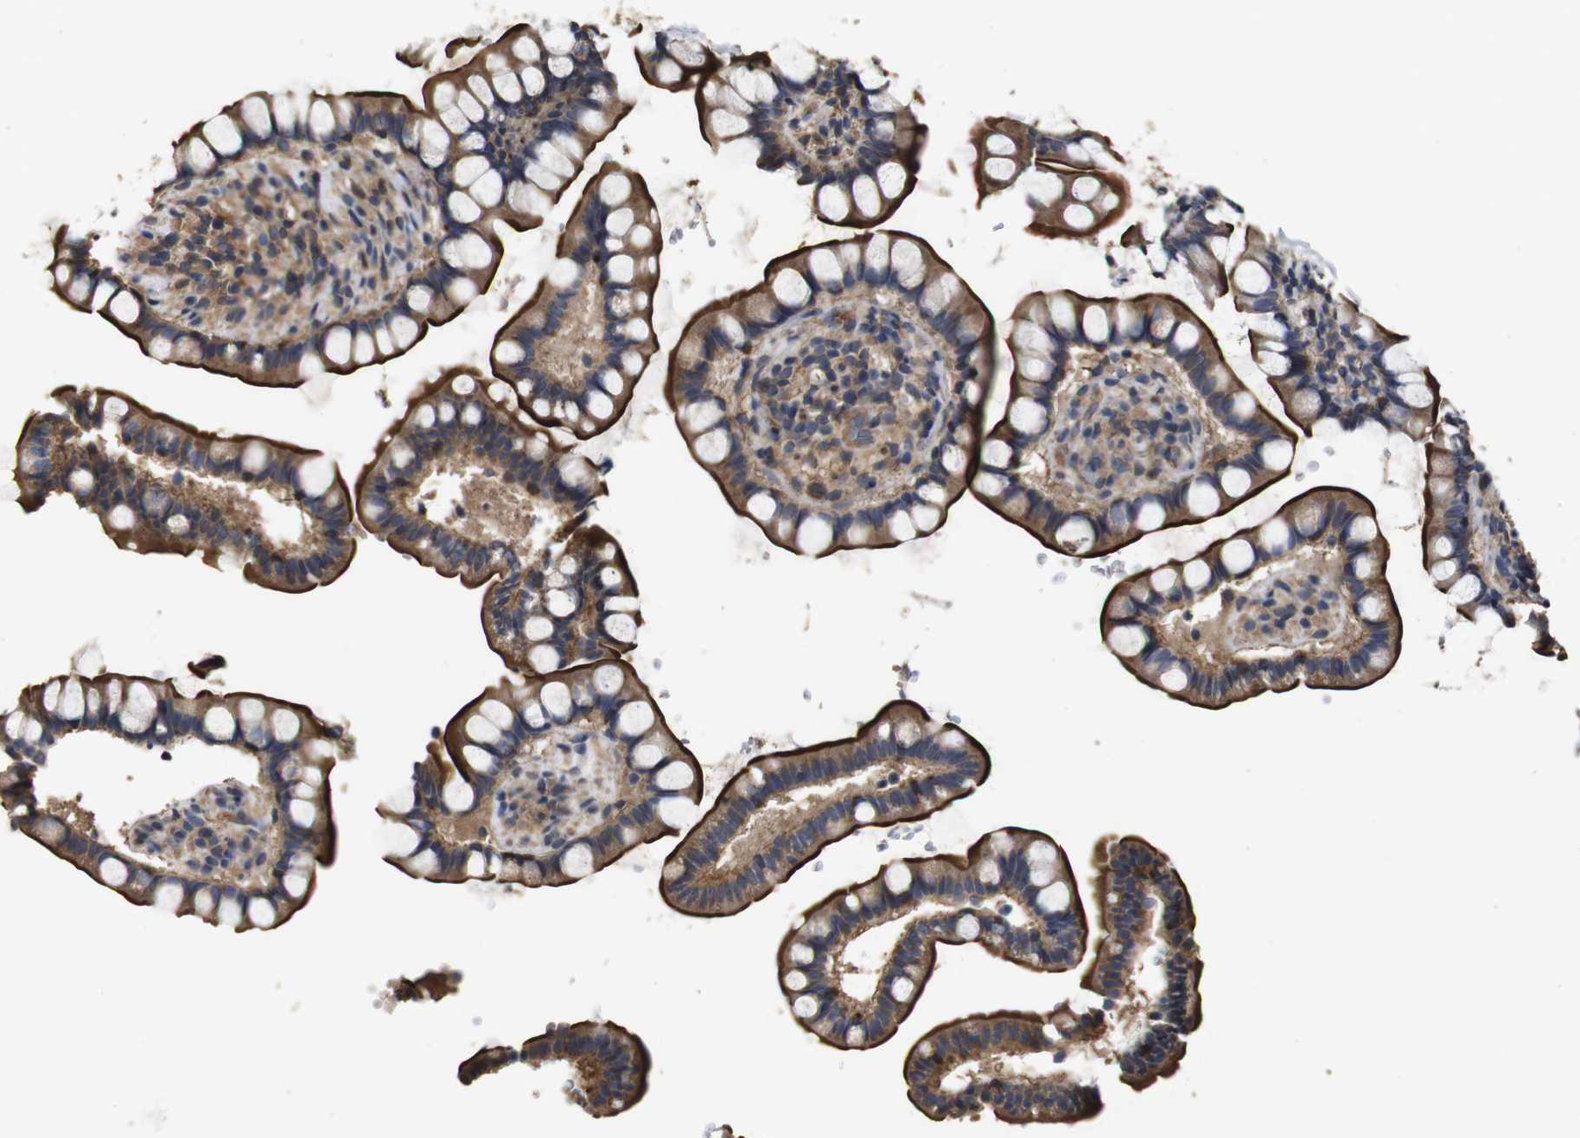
{"staining": {"intensity": "strong", "quantity": ">75%", "location": "cytoplasmic/membranous"}, "tissue": "small intestine", "cell_type": "Glandular cells", "image_type": "normal", "snomed": [{"axis": "morphology", "description": "Normal tissue, NOS"}, {"axis": "topography", "description": "Small intestine"}], "caption": "A photomicrograph of human small intestine stained for a protein exhibits strong cytoplasmic/membranous brown staining in glandular cells. The staining was performed using DAB, with brown indicating positive protein expression. Nuclei are stained blue with hematoxylin.", "gene": "ARHGAP24", "patient": {"sex": "female", "age": 84}}